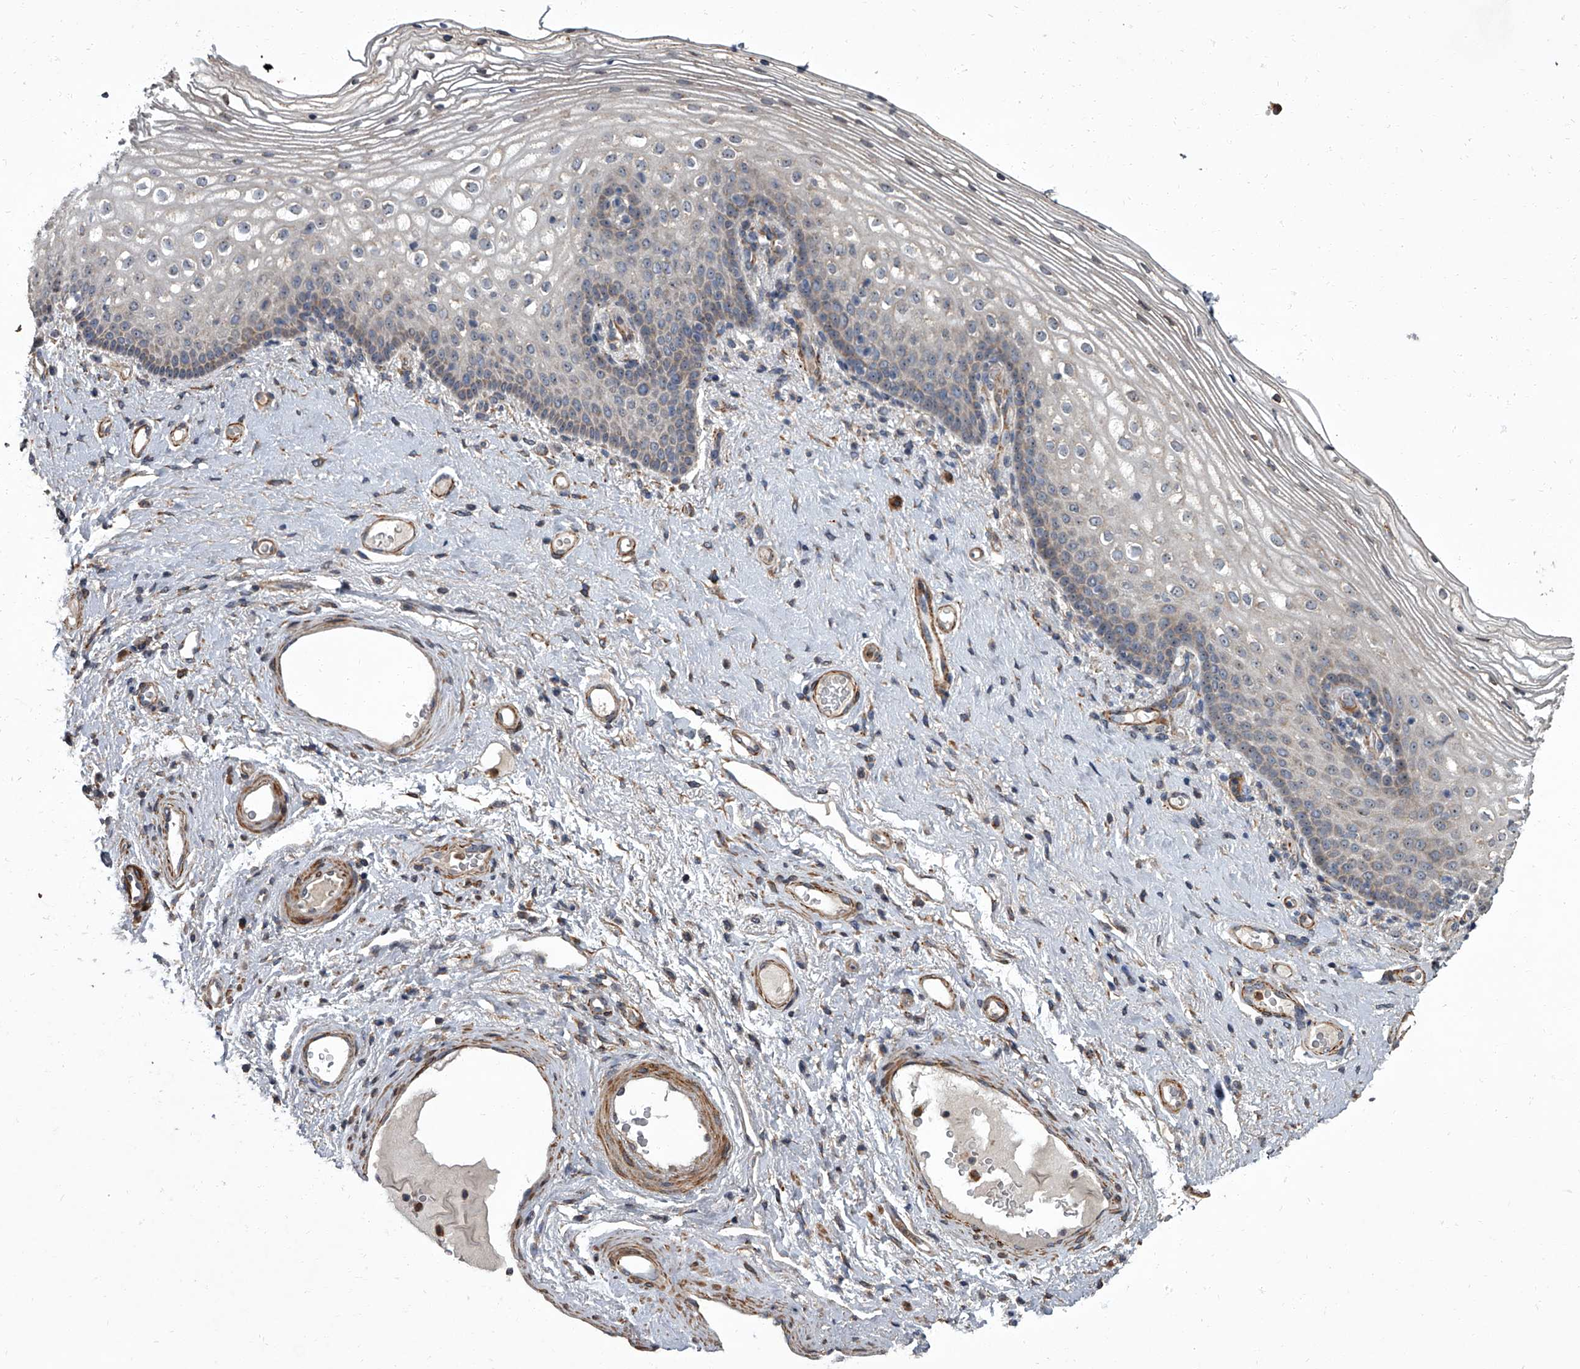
{"staining": {"intensity": "weak", "quantity": "<25%", "location": "cytoplasmic/membranous"}, "tissue": "vagina", "cell_type": "Squamous epithelial cells", "image_type": "normal", "snomed": [{"axis": "morphology", "description": "Normal tissue, NOS"}, {"axis": "topography", "description": "Vagina"}], "caption": "Immunohistochemistry image of unremarkable human vagina stained for a protein (brown), which reveals no positivity in squamous epithelial cells.", "gene": "SIRT4", "patient": {"sex": "female", "age": 60}}